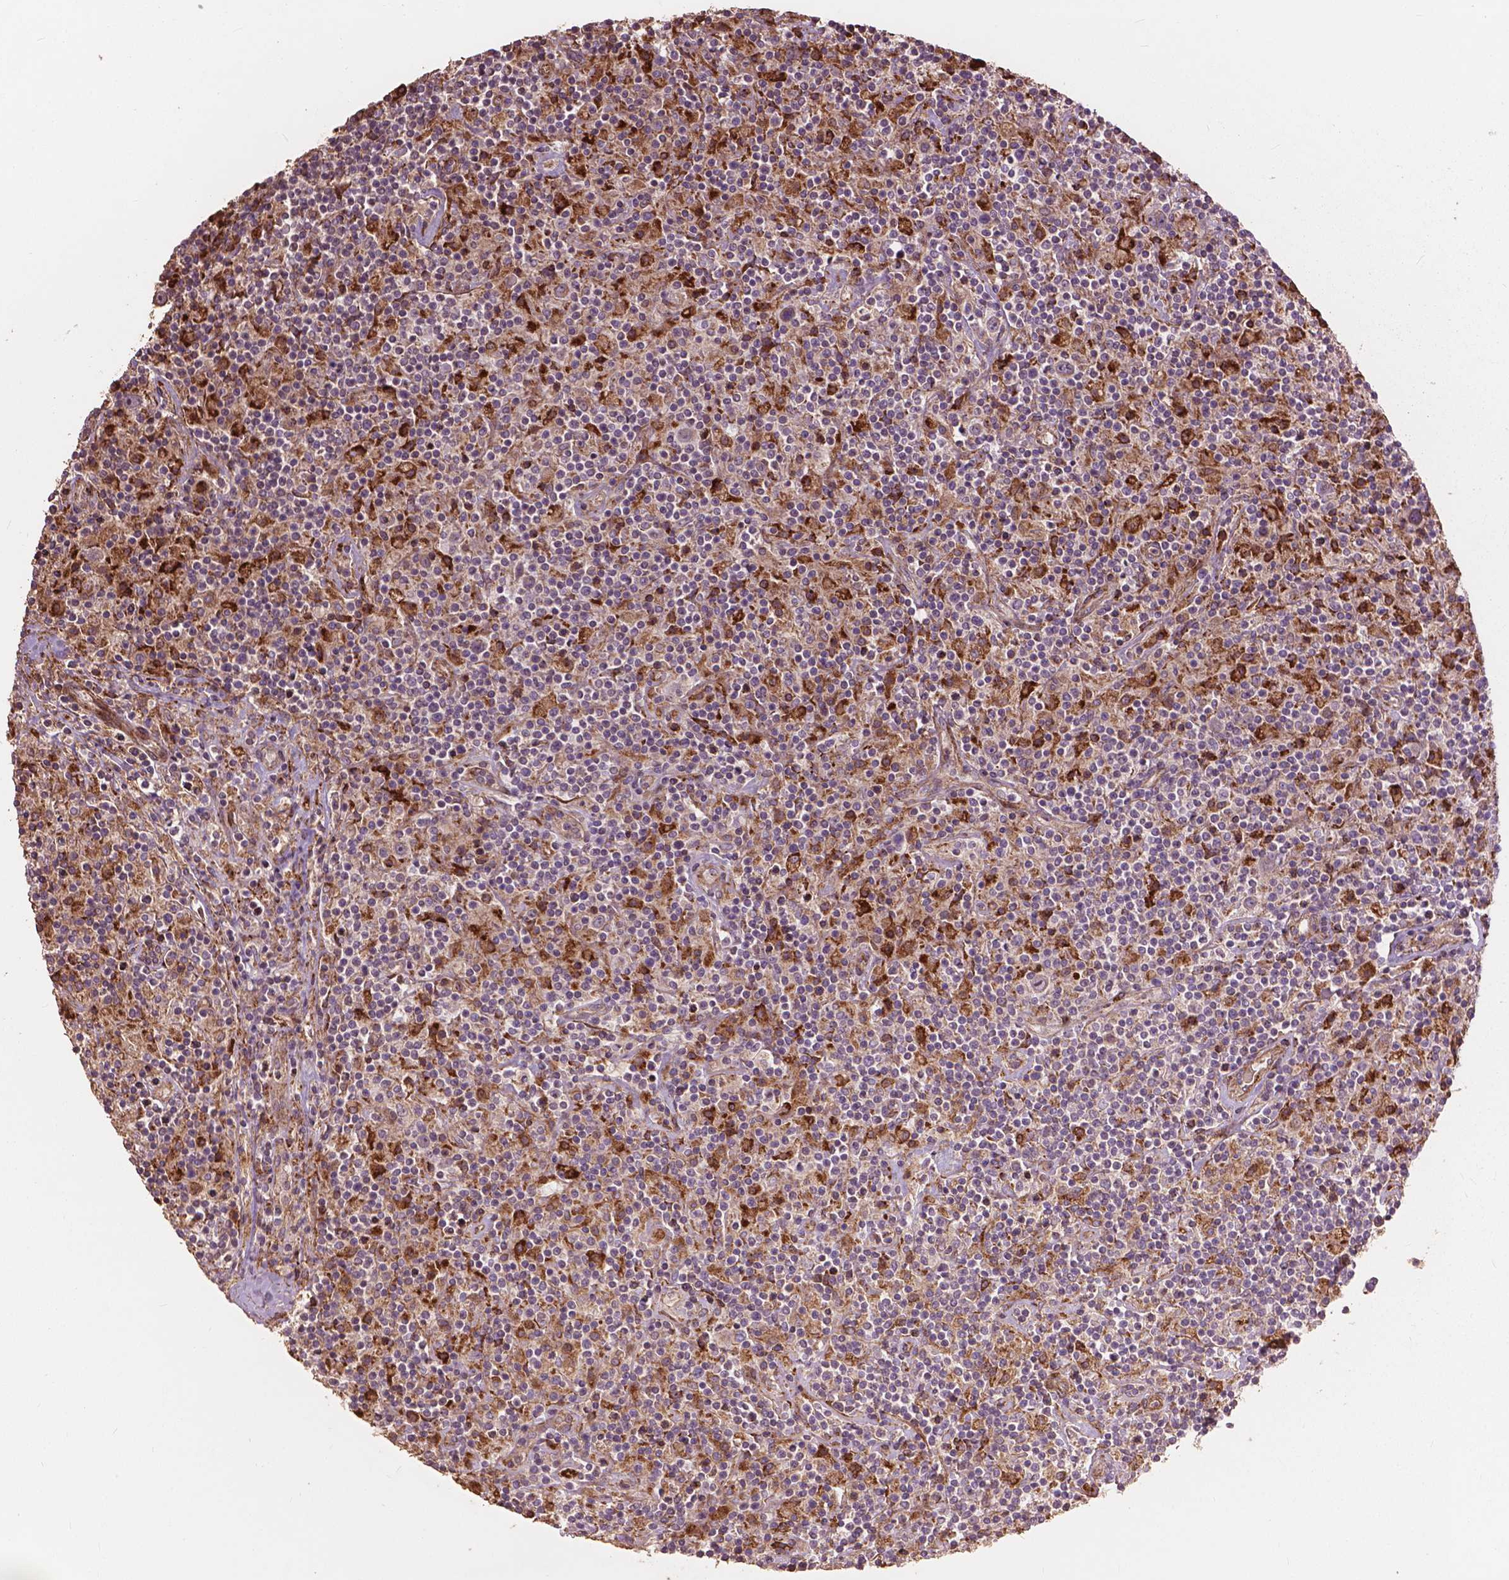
{"staining": {"intensity": "negative", "quantity": "none", "location": "none"}, "tissue": "lymphoma", "cell_type": "Tumor cells", "image_type": "cancer", "snomed": [{"axis": "morphology", "description": "Hodgkin's disease, NOS"}, {"axis": "topography", "description": "Lymph node"}], "caption": "A histopathology image of human lymphoma is negative for staining in tumor cells.", "gene": "FNIP1", "patient": {"sex": "male", "age": 70}}